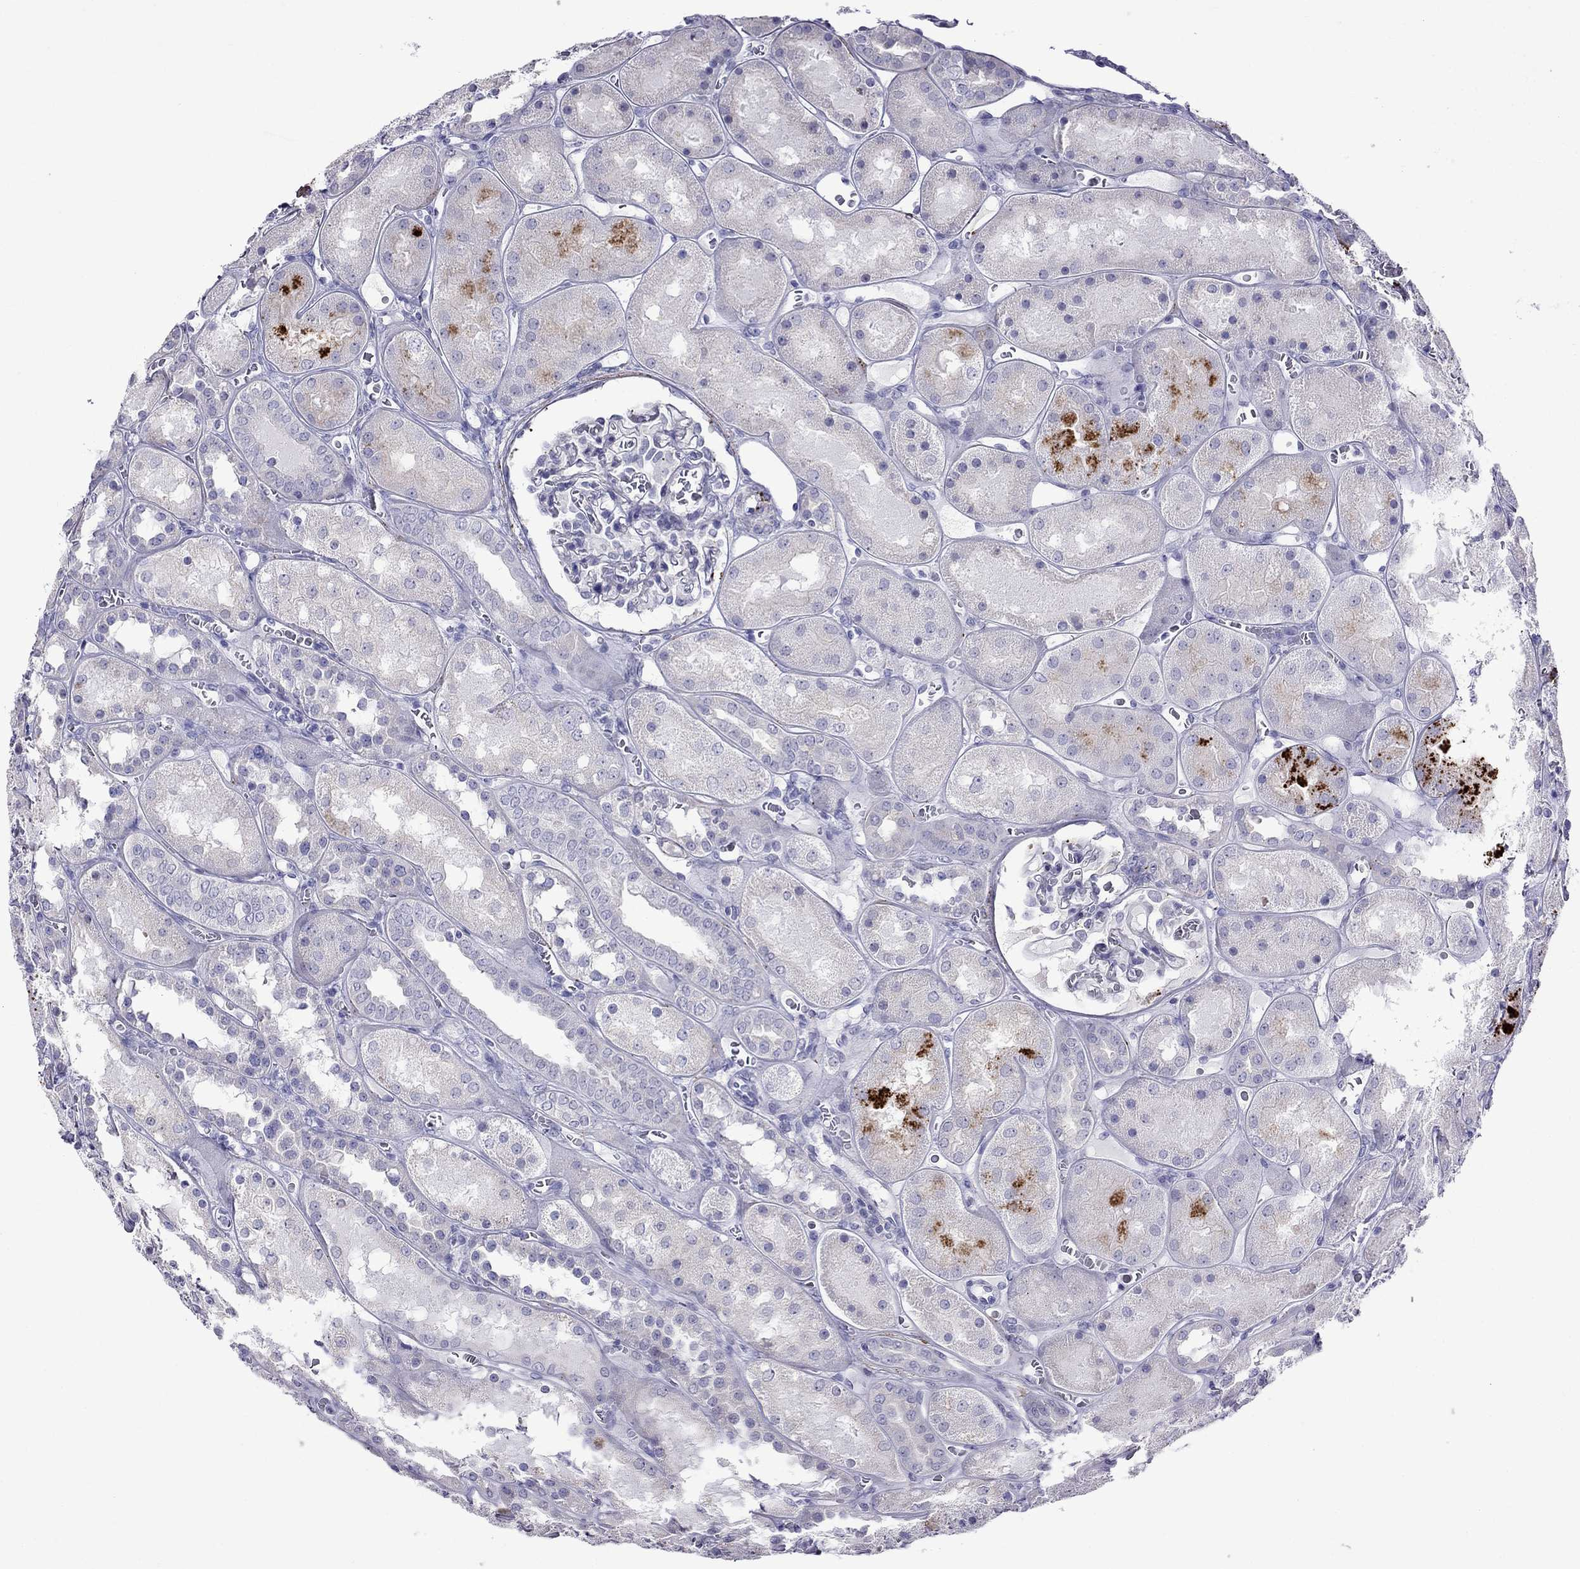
{"staining": {"intensity": "negative", "quantity": "none", "location": "none"}, "tissue": "kidney", "cell_type": "Cells in glomeruli", "image_type": "normal", "snomed": [{"axis": "morphology", "description": "Normal tissue, NOS"}, {"axis": "topography", "description": "Kidney"}], "caption": "DAB (3,3'-diaminobenzidine) immunohistochemical staining of unremarkable kidney displays no significant positivity in cells in glomeruli.", "gene": "MGP", "patient": {"sex": "male", "age": 73}}